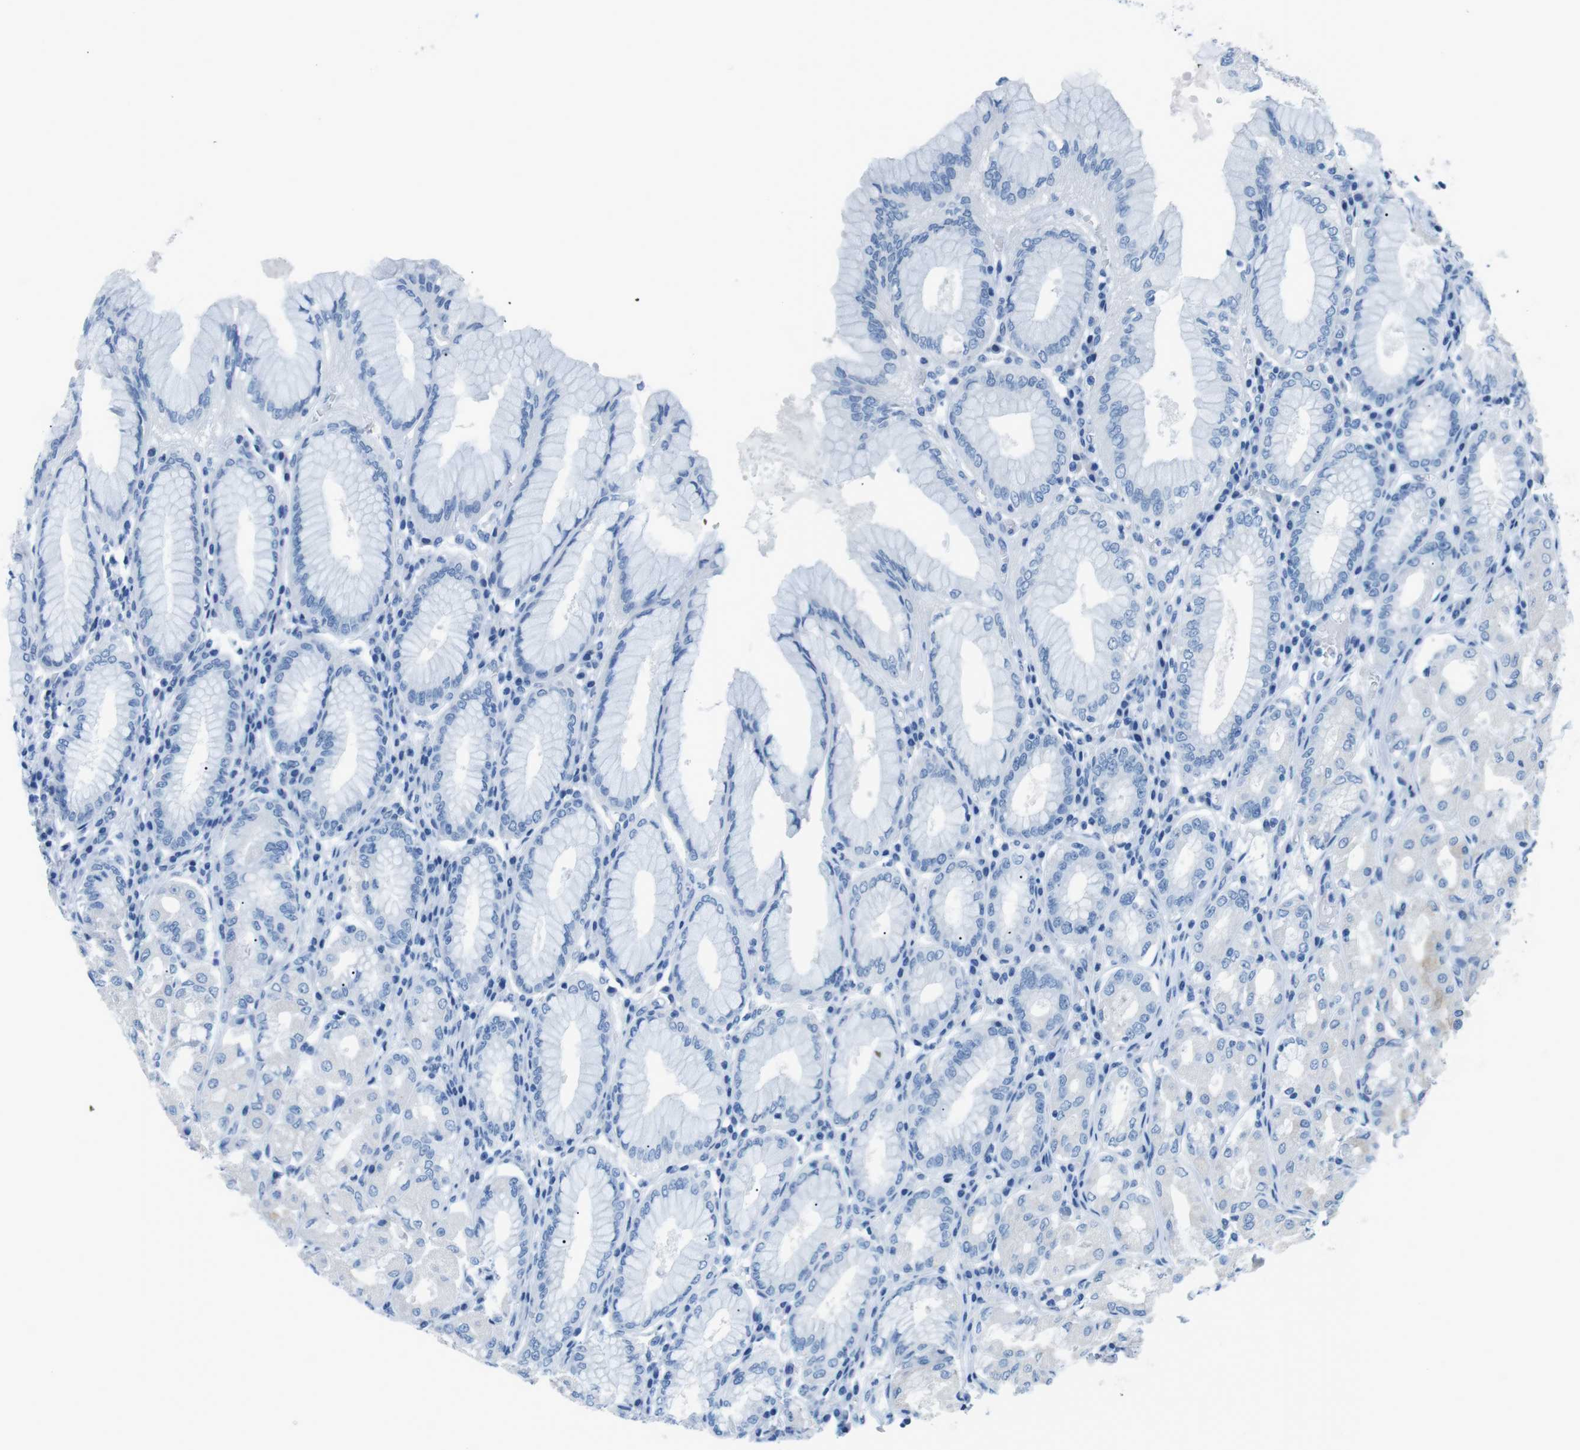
{"staining": {"intensity": "negative", "quantity": "none", "location": "none"}, "tissue": "stomach", "cell_type": "Glandular cells", "image_type": "normal", "snomed": [{"axis": "morphology", "description": "Normal tissue, NOS"}, {"axis": "topography", "description": "Stomach"}, {"axis": "topography", "description": "Stomach, lower"}], "caption": "This micrograph is of benign stomach stained with immunohistochemistry to label a protein in brown with the nuclei are counter-stained blue. There is no positivity in glandular cells.", "gene": "MUC2", "patient": {"sex": "female", "age": 56}}